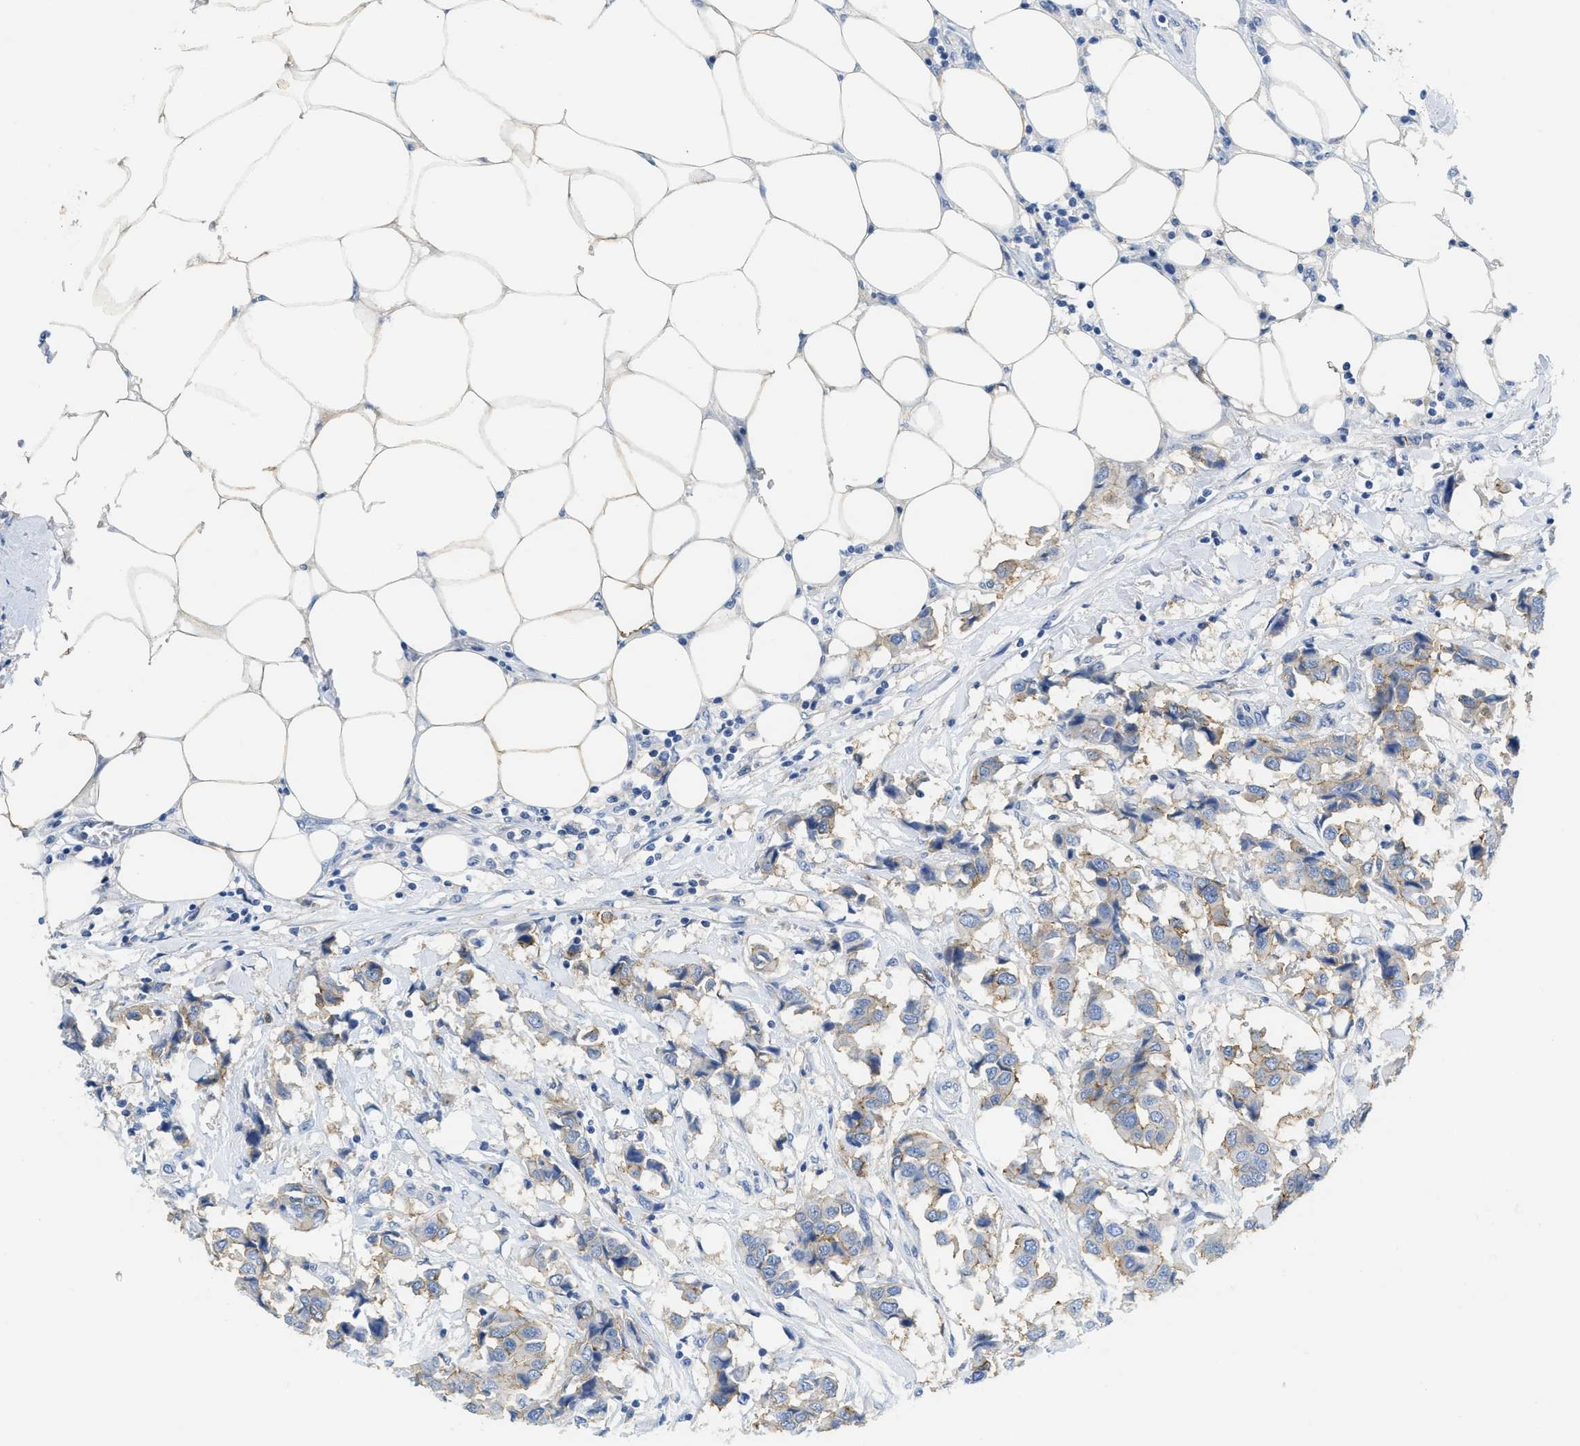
{"staining": {"intensity": "moderate", "quantity": "<25%", "location": "cytoplasmic/membranous"}, "tissue": "breast cancer", "cell_type": "Tumor cells", "image_type": "cancer", "snomed": [{"axis": "morphology", "description": "Duct carcinoma"}, {"axis": "topography", "description": "Breast"}], "caption": "Moderate cytoplasmic/membranous protein expression is appreciated in about <25% of tumor cells in breast cancer (infiltrating ductal carcinoma). Immunohistochemistry (ihc) stains the protein in brown and the nuclei are stained blue.", "gene": "CNNM4", "patient": {"sex": "female", "age": 80}}